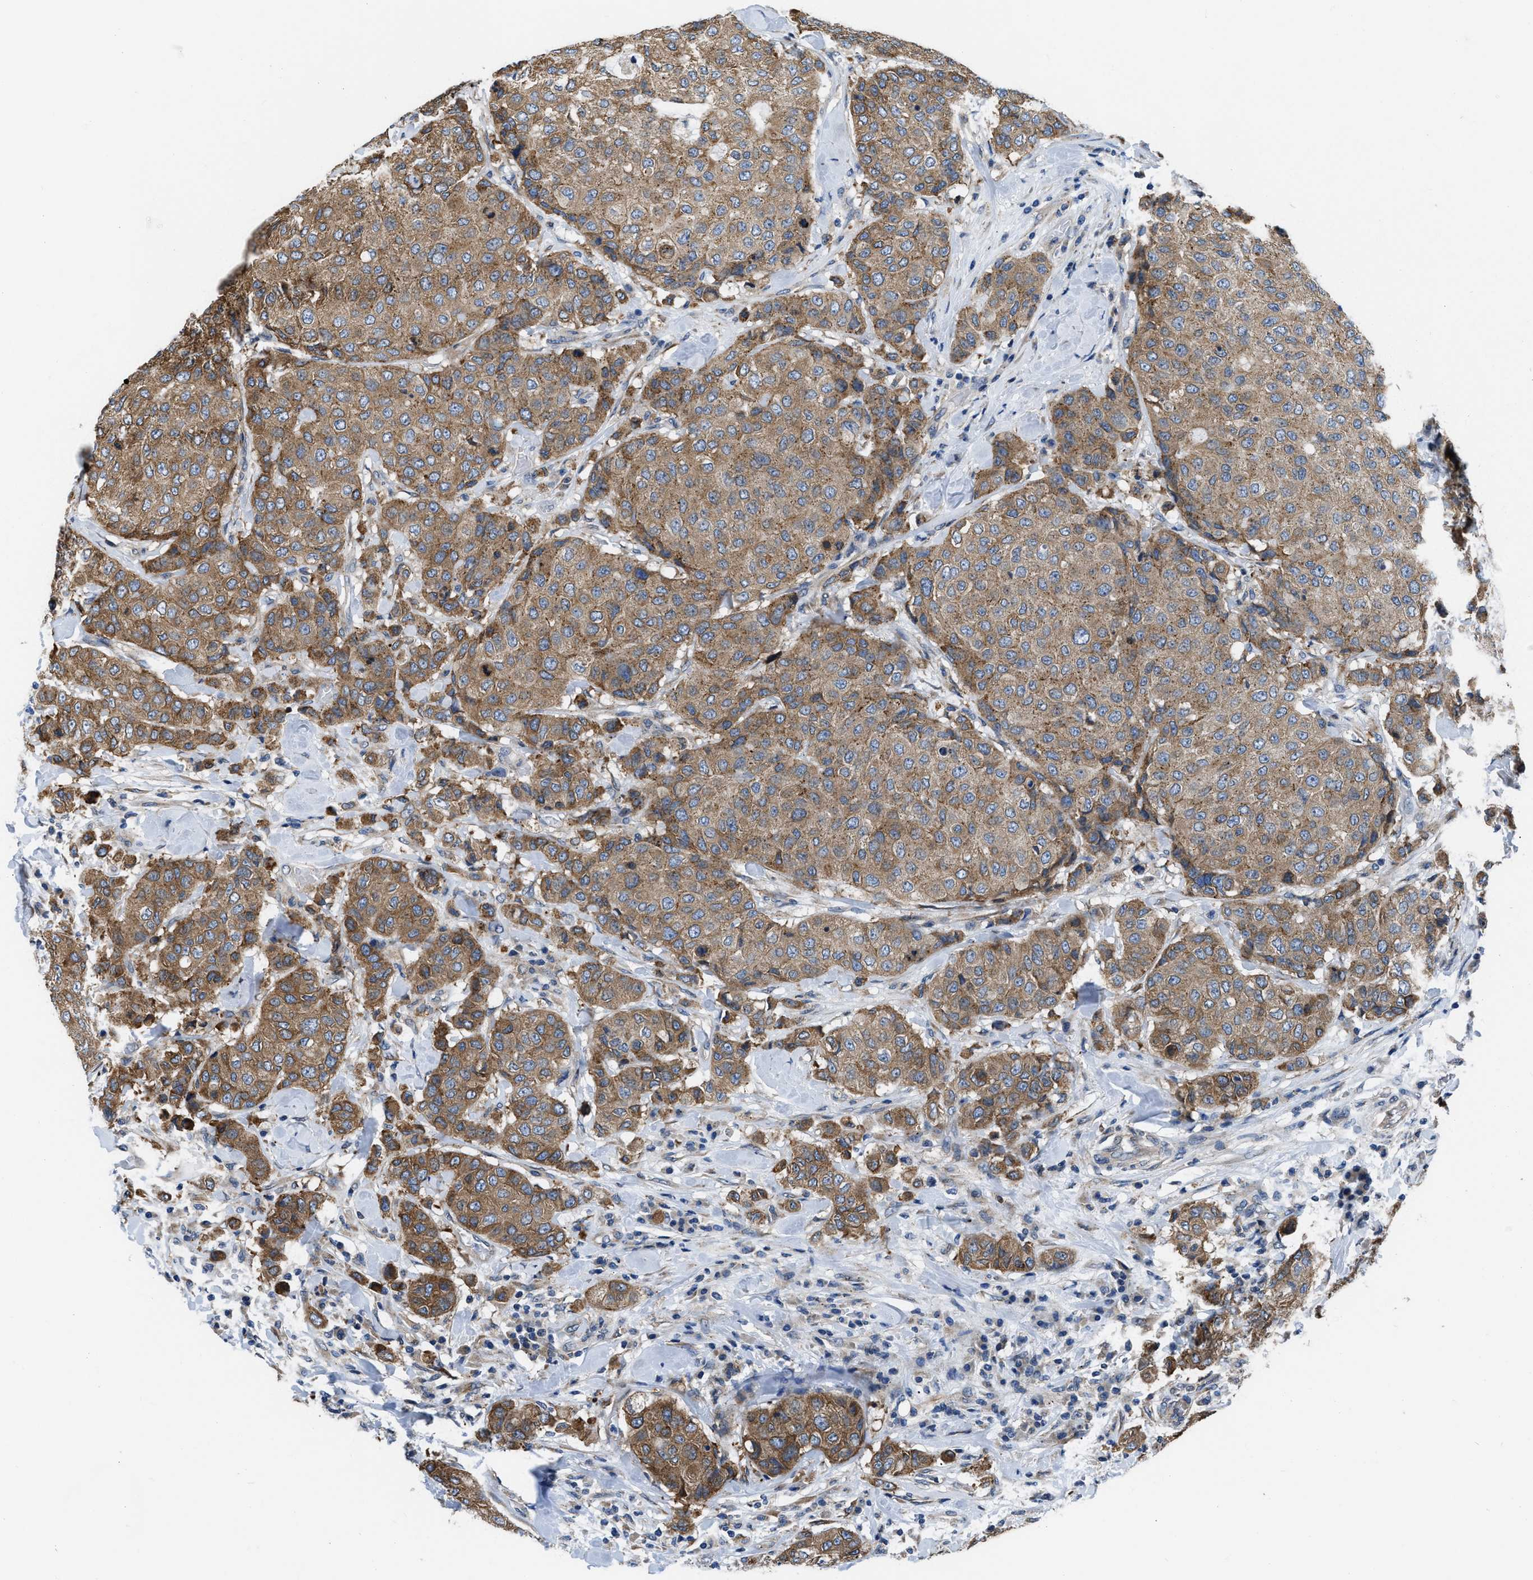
{"staining": {"intensity": "moderate", "quantity": ">75%", "location": "cytoplasmic/membranous"}, "tissue": "breast cancer", "cell_type": "Tumor cells", "image_type": "cancer", "snomed": [{"axis": "morphology", "description": "Duct carcinoma"}, {"axis": "topography", "description": "Breast"}], "caption": "Breast cancer (infiltrating ductal carcinoma) tissue exhibits moderate cytoplasmic/membranous staining in about >75% of tumor cells, visualized by immunohistochemistry.", "gene": "ARL6IP5", "patient": {"sex": "female", "age": 27}}